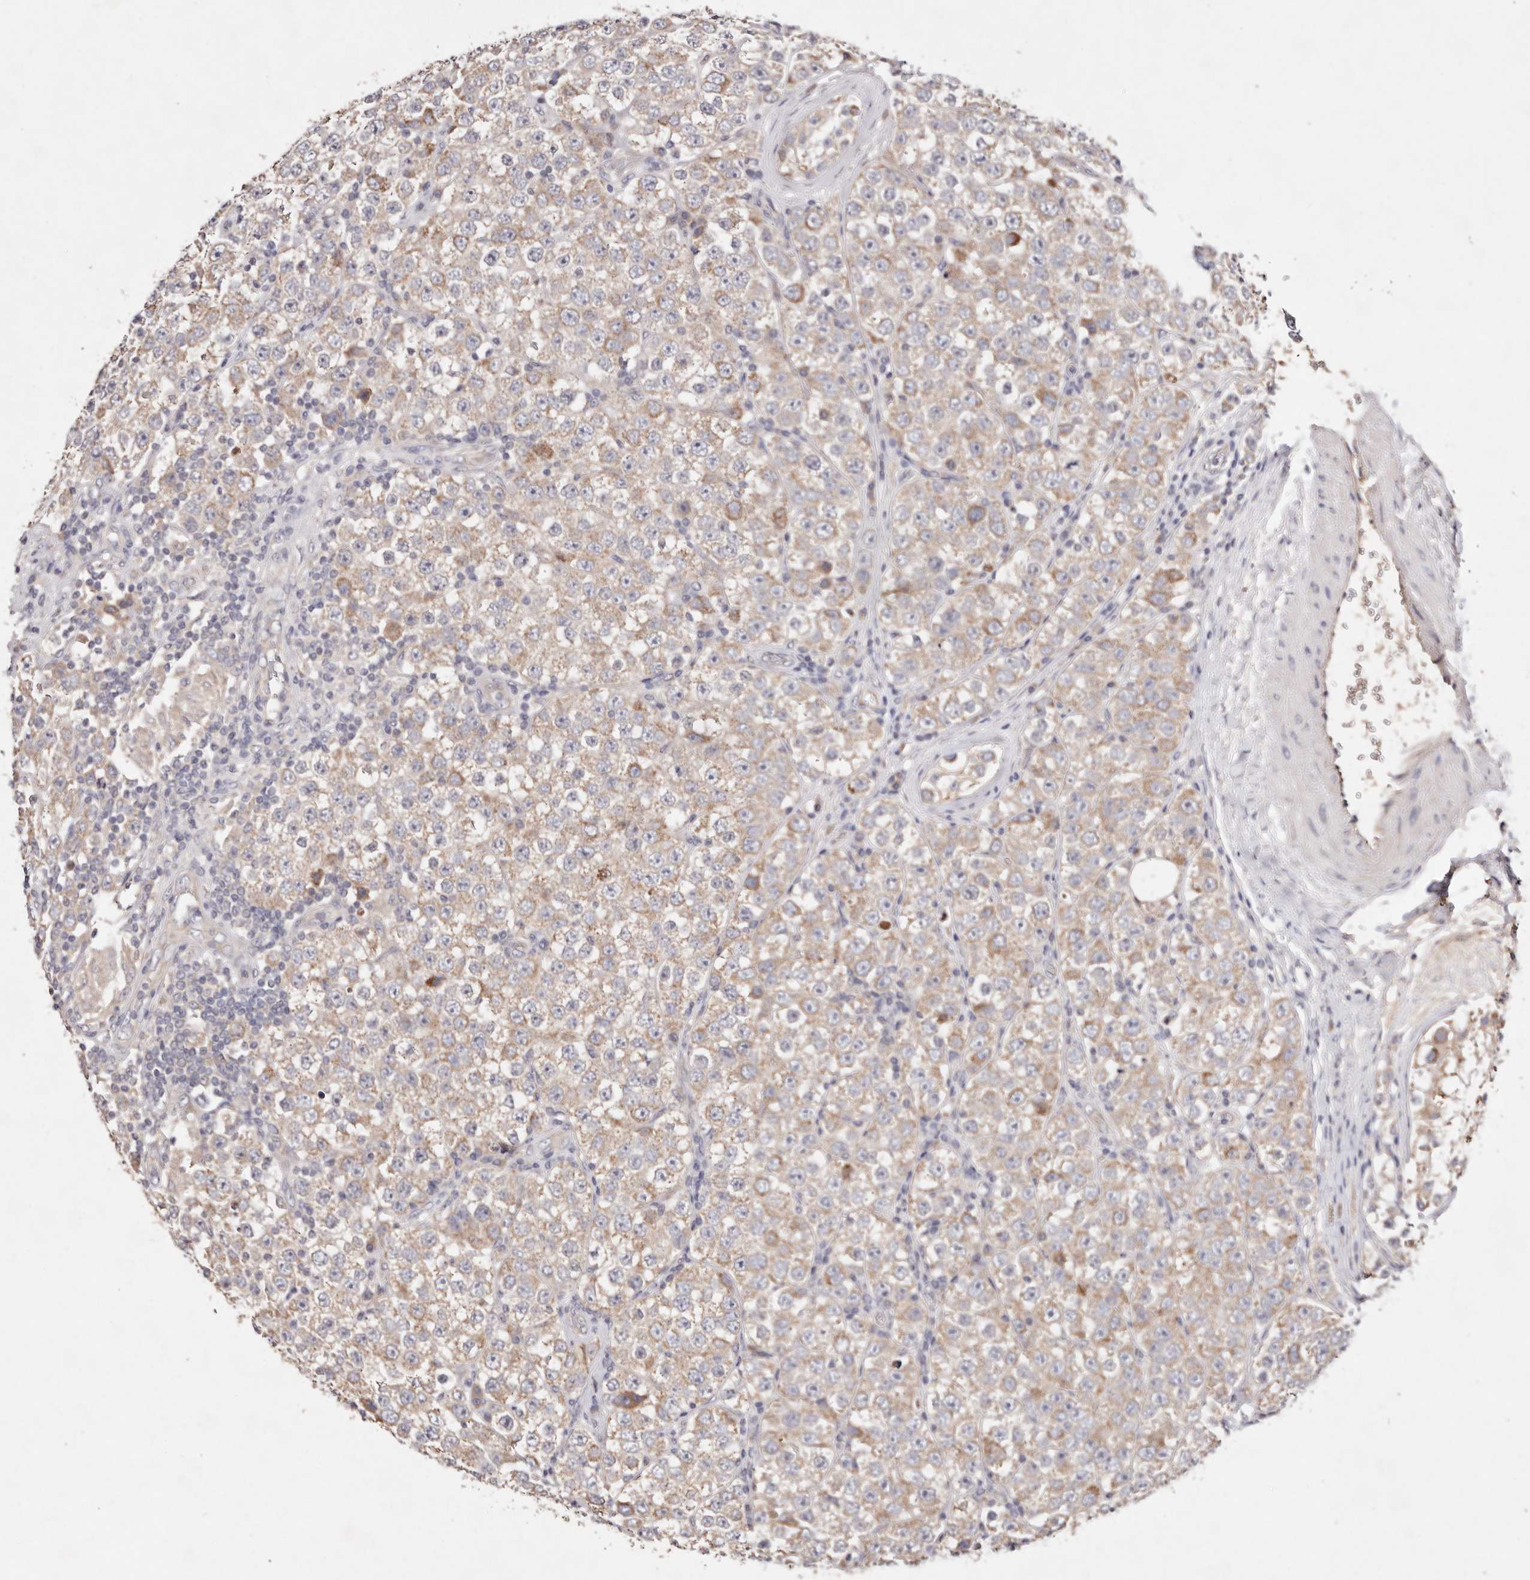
{"staining": {"intensity": "weak", "quantity": ">75%", "location": "cytoplasmic/membranous"}, "tissue": "testis cancer", "cell_type": "Tumor cells", "image_type": "cancer", "snomed": [{"axis": "morphology", "description": "Seminoma, NOS"}, {"axis": "topography", "description": "Testis"}], "caption": "DAB (3,3'-diaminobenzidine) immunohistochemical staining of human testis seminoma shows weak cytoplasmic/membranous protein expression in approximately >75% of tumor cells. (IHC, brightfield microscopy, high magnification).", "gene": "TSC2", "patient": {"sex": "male", "age": 28}}